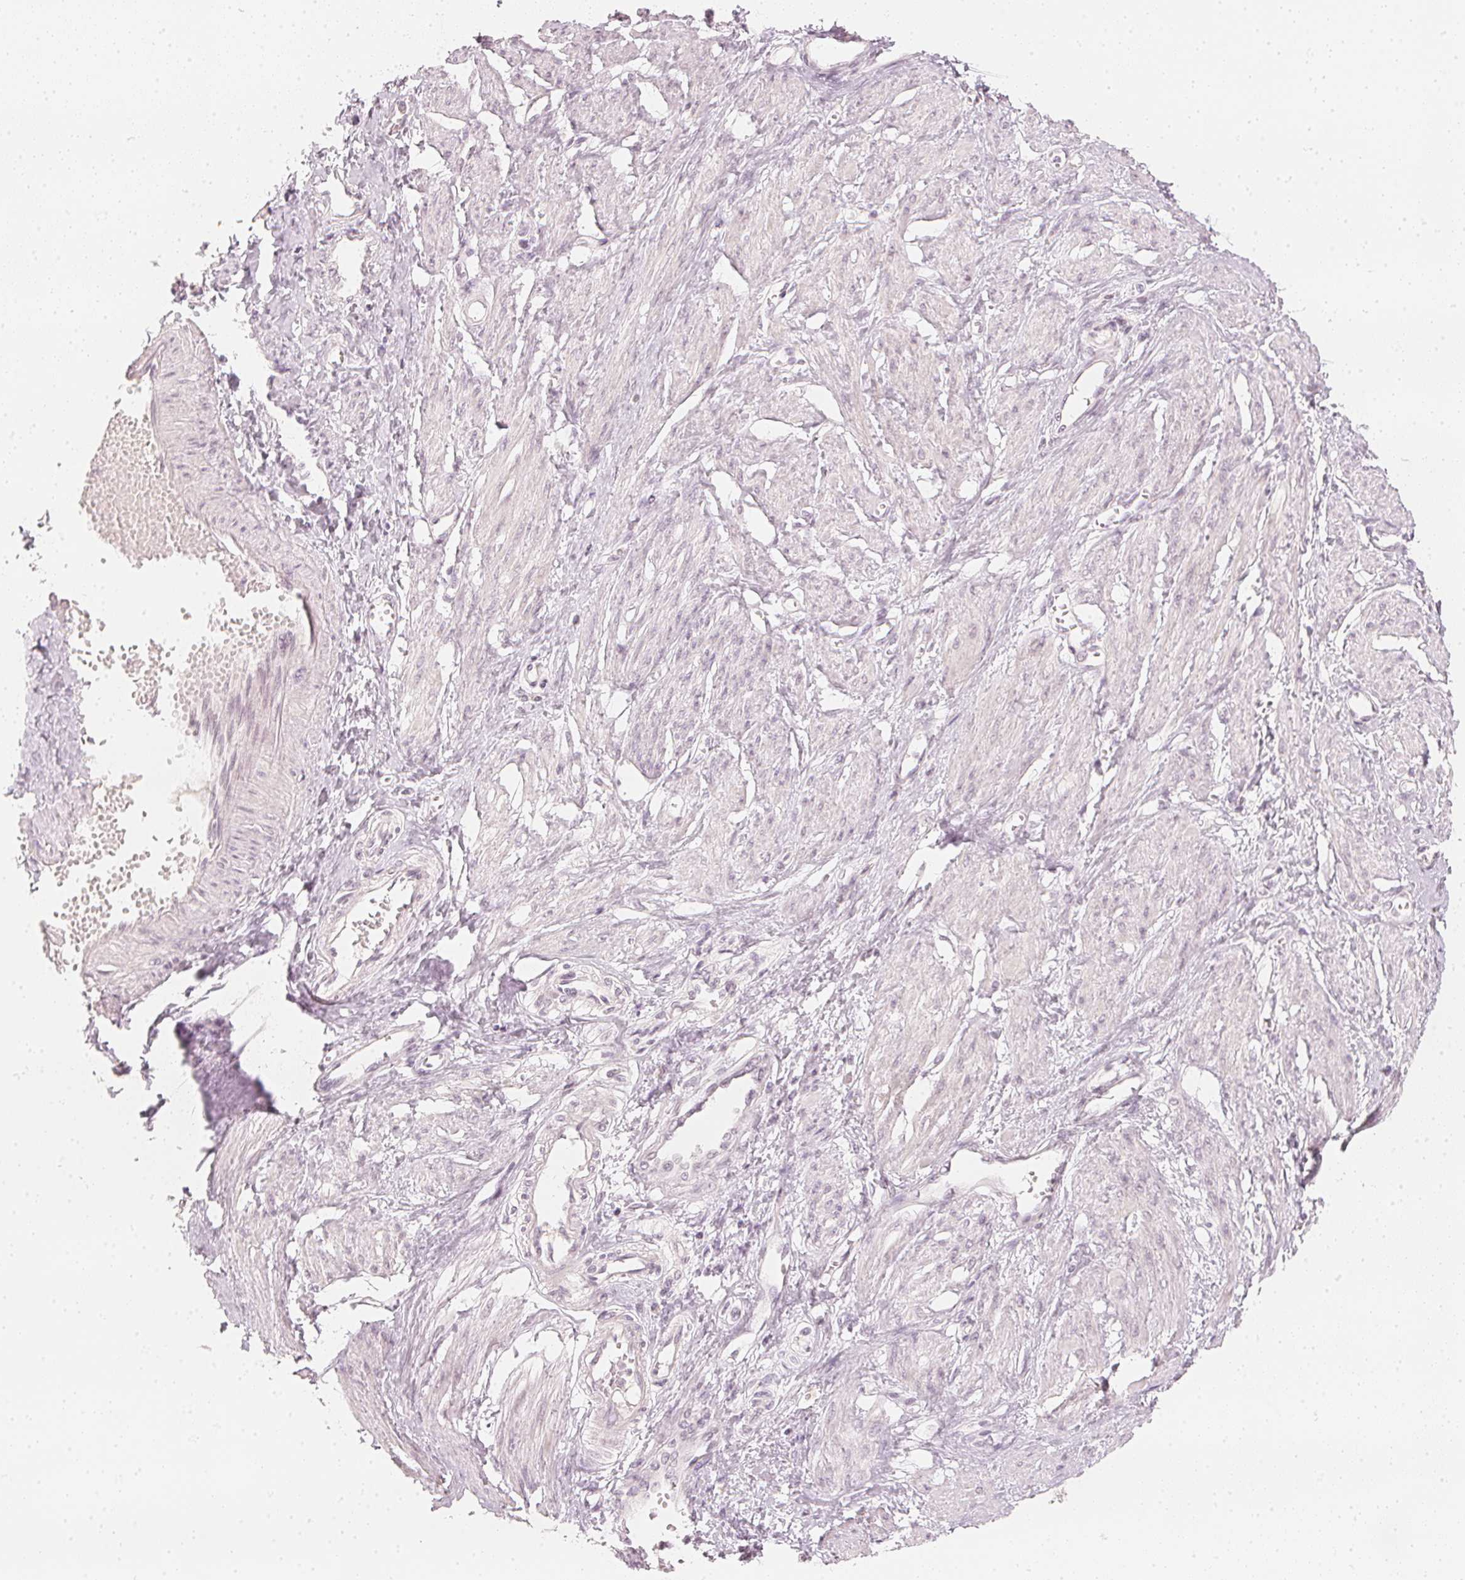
{"staining": {"intensity": "negative", "quantity": "none", "location": "none"}, "tissue": "smooth muscle", "cell_type": "Smooth muscle cells", "image_type": "normal", "snomed": [{"axis": "morphology", "description": "Normal tissue, NOS"}, {"axis": "topography", "description": "Smooth muscle"}, {"axis": "topography", "description": "Uterus"}], "caption": "The micrograph displays no significant positivity in smooth muscle cells of smooth muscle.", "gene": "CALB1", "patient": {"sex": "female", "age": 39}}